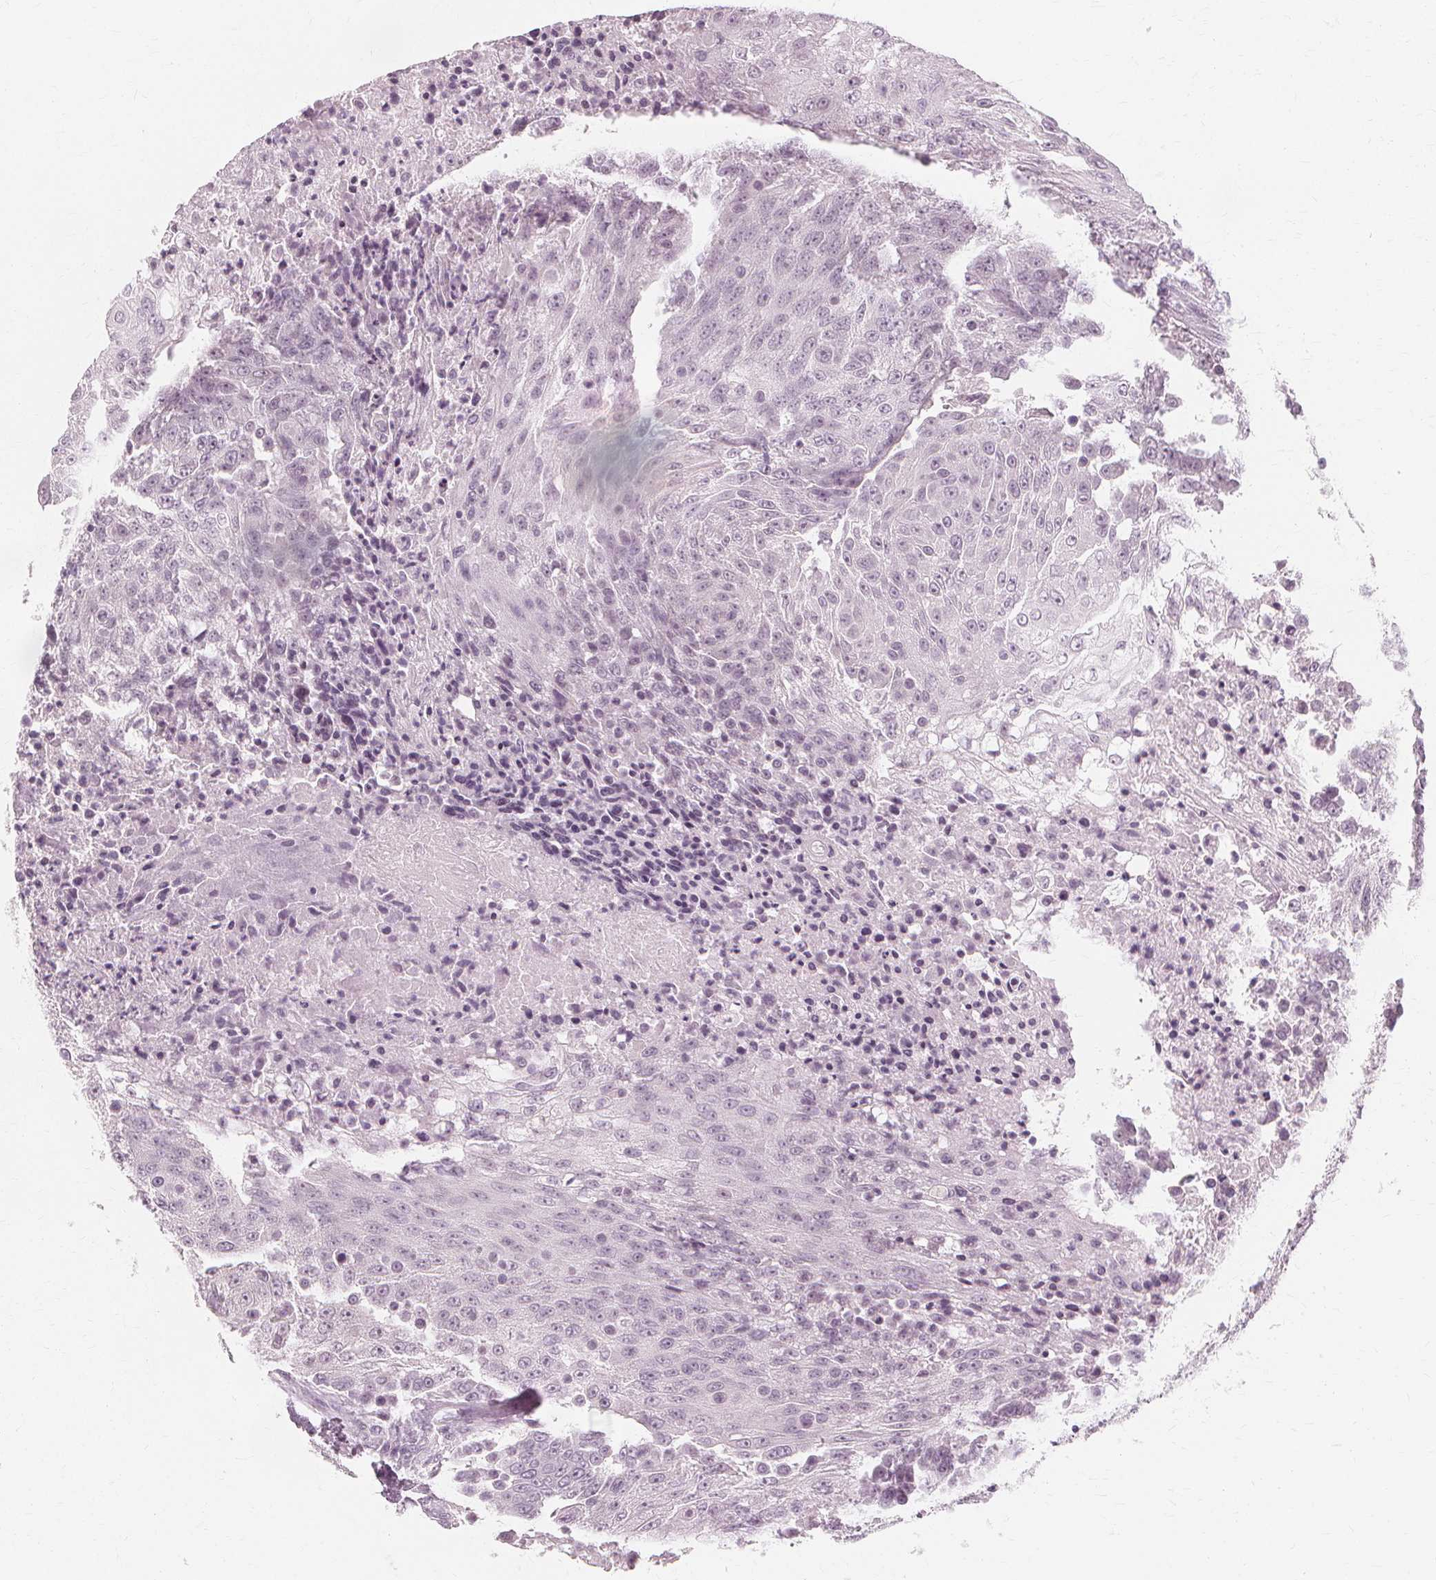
{"staining": {"intensity": "negative", "quantity": "none", "location": "none"}, "tissue": "urothelial cancer", "cell_type": "Tumor cells", "image_type": "cancer", "snomed": [{"axis": "morphology", "description": "Urothelial carcinoma, High grade"}, {"axis": "topography", "description": "Urinary bladder"}], "caption": "High power microscopy image of an IHC image of high-grade urothelial carcinoma, revealing no significant expression in tumor cells.", "gene": "NXPE1", "patient": {"sex": "female", "age": 63}}